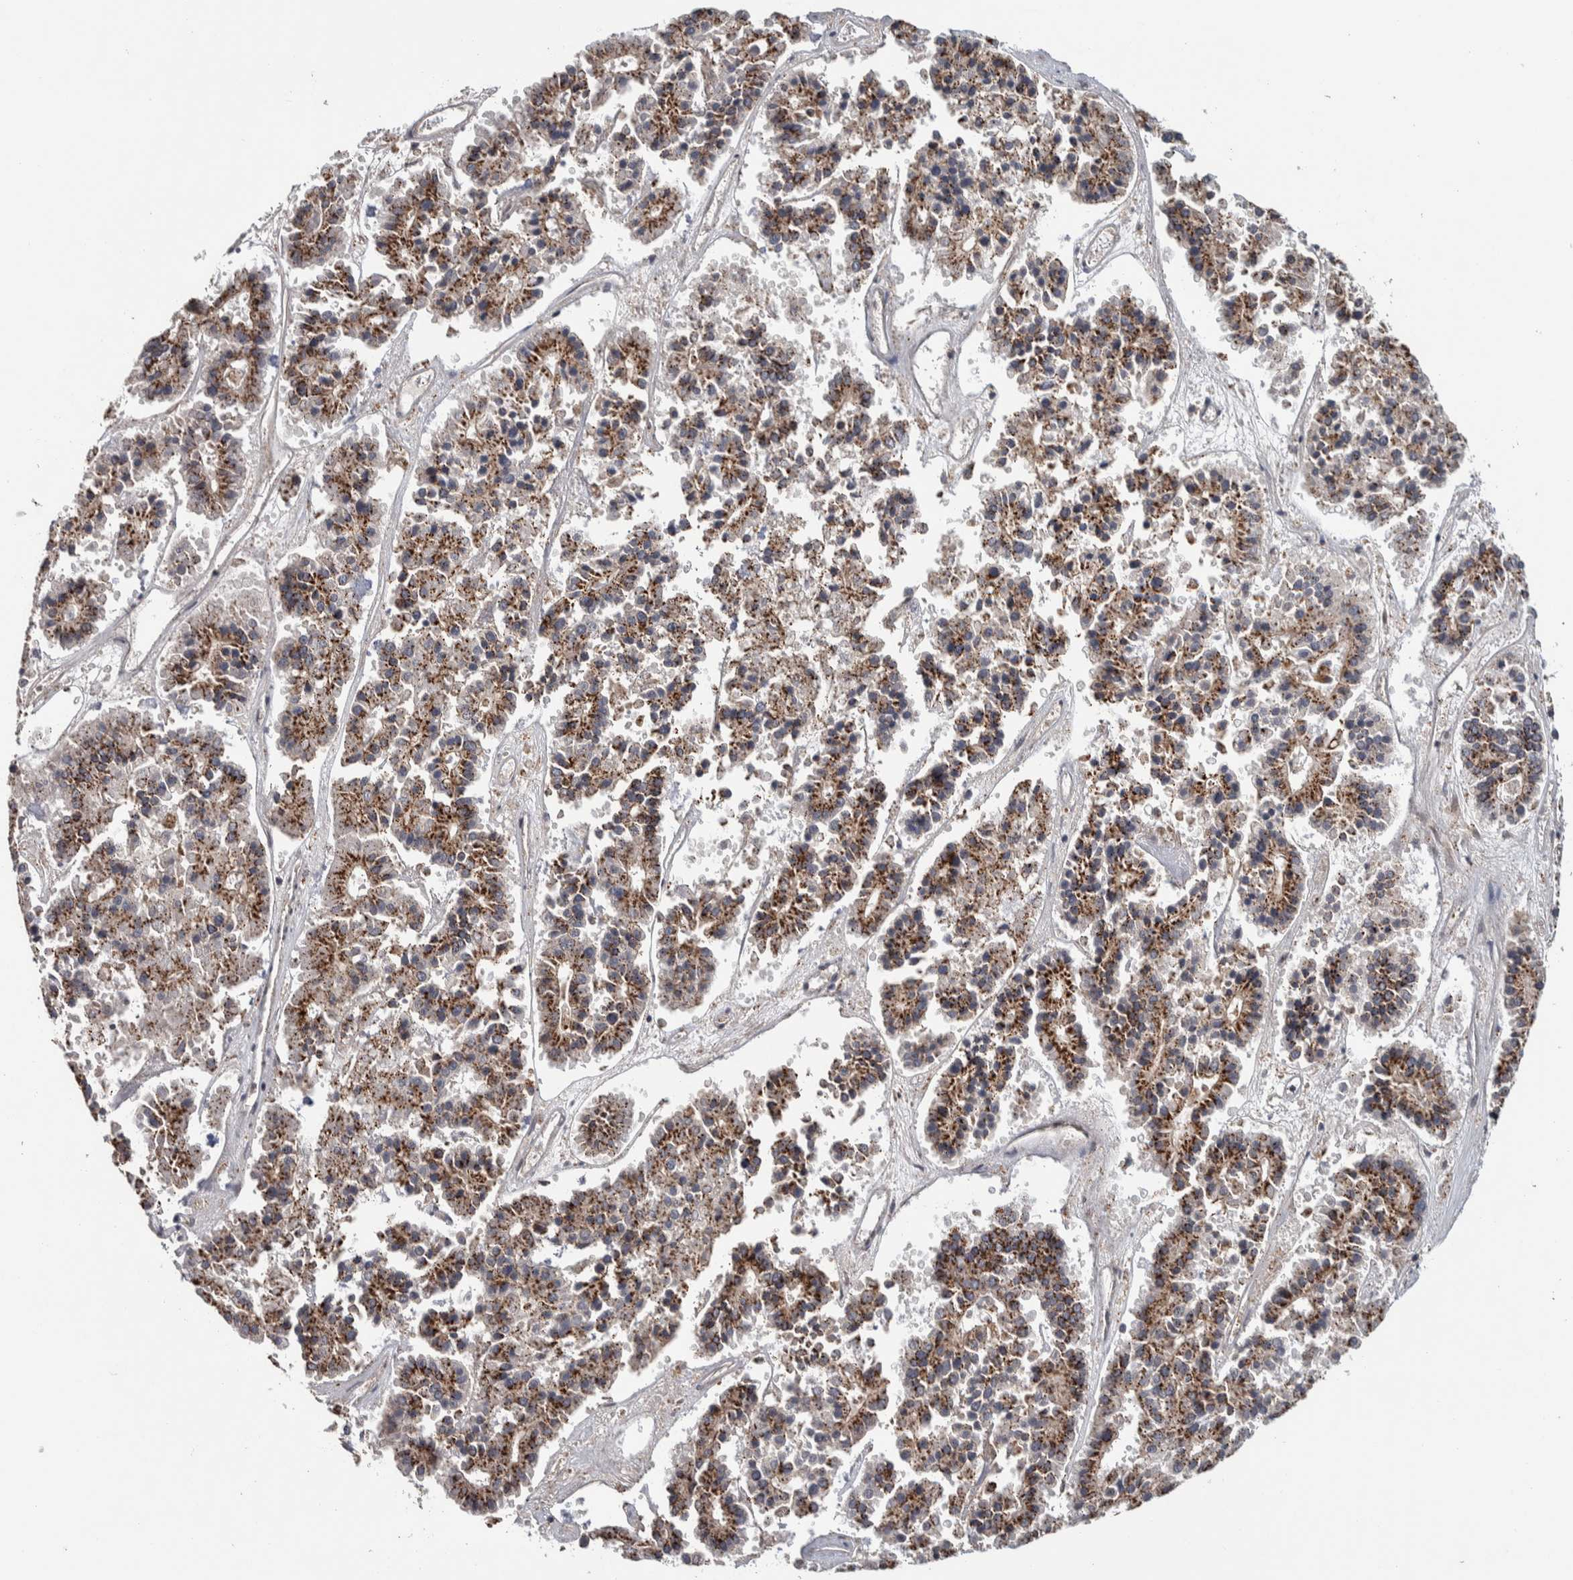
{"staining": {"intensity": "strong", "quantity": "25%-75%", "location": "cytoplasmic/membranous"}, "tissue": "pancreatic cancer", "cell_type": "Tumor cells", "image_type": "cancer", "snomed": [{"axis": "morphology", "description": "Adenocarcinoma, NOS"}, {"axis": "topography", "description": "Pancreas"}], "caption": "Adenocarcinoma (pancreatic) stained with IHC exhibits strong cytoplasmic/membranous positivity in approximately 25%-75% of tumor cells.", "gene": "CHMP4C", "patient": {"sex": "male", "age": 50}}